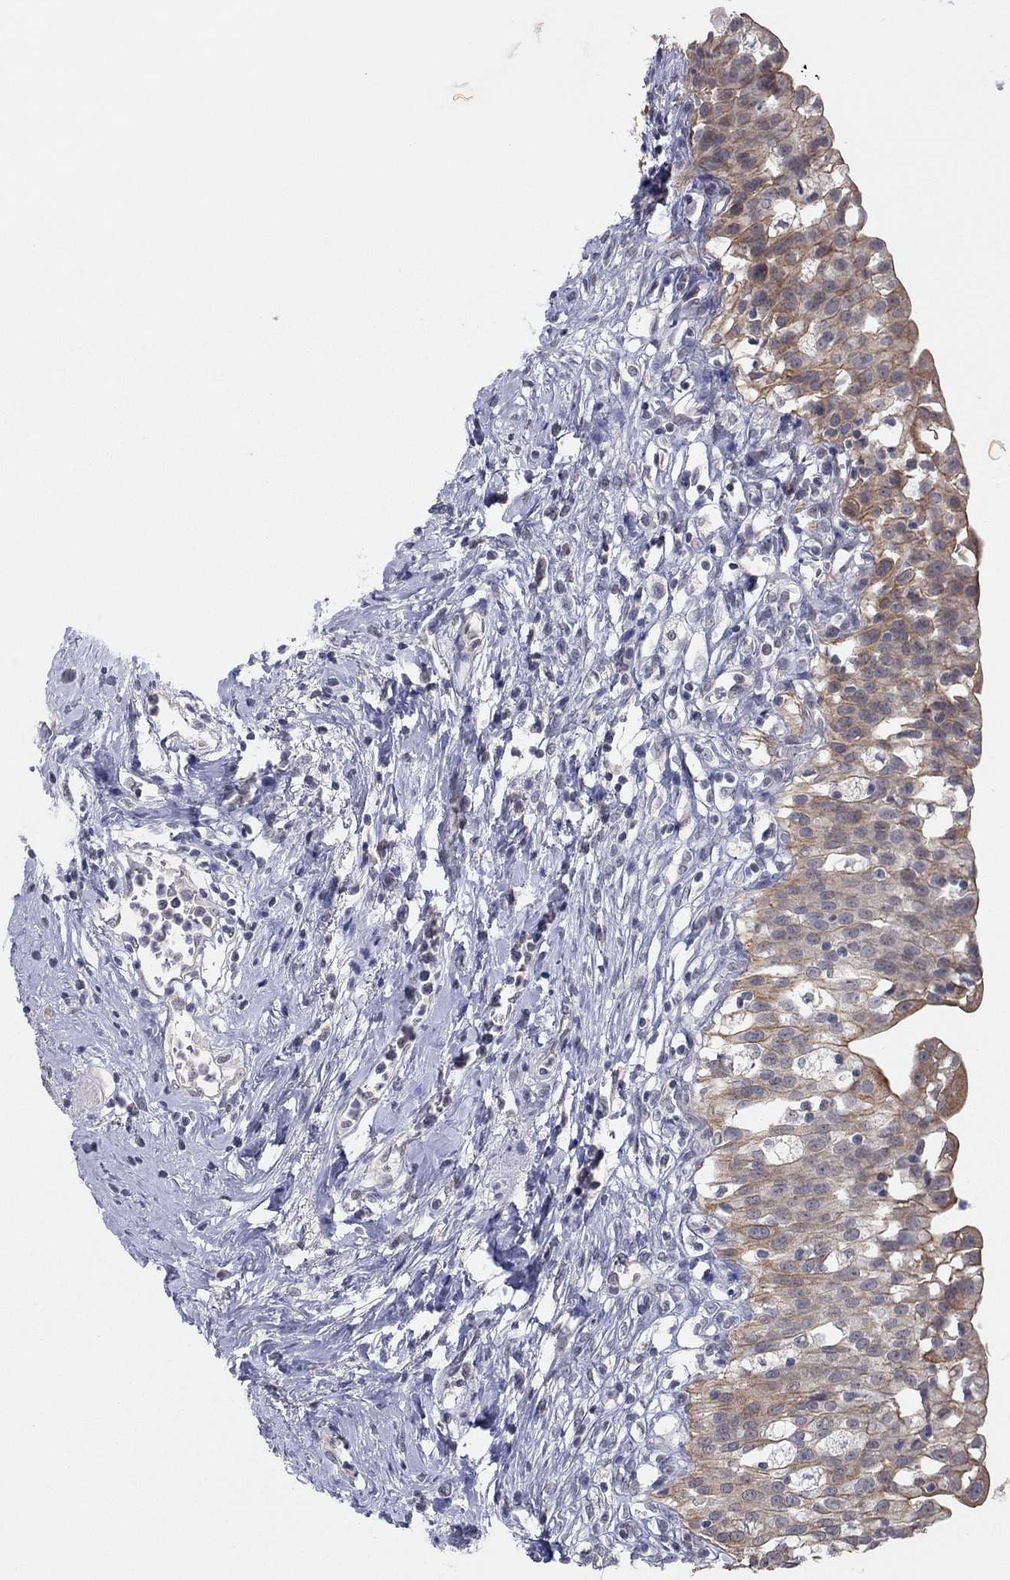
{"staining": {"intensity": "moderate", "quantity": "<25%", "location": "cytoplasmic/membranous"}, "tissue": "urinary bladder", "cell_type": "Urothelial cells", "image_type": "normal", "snomed": [{"axis": "morphology", "description": "Normal tissue, NOS"}, {"axis": "topography", "description": "Urinary bladder"}], "caption": "Urinary bladder was stained to show a protein in brown. There is low levels of moderate cytoplasmic/membranous positivity in about <25% of urothelial cells. The protein is shown in brown color, while the nuclei are stained blue.", "gene": "SLC22A2", "patient": {"sex": "male", "age": 76}}